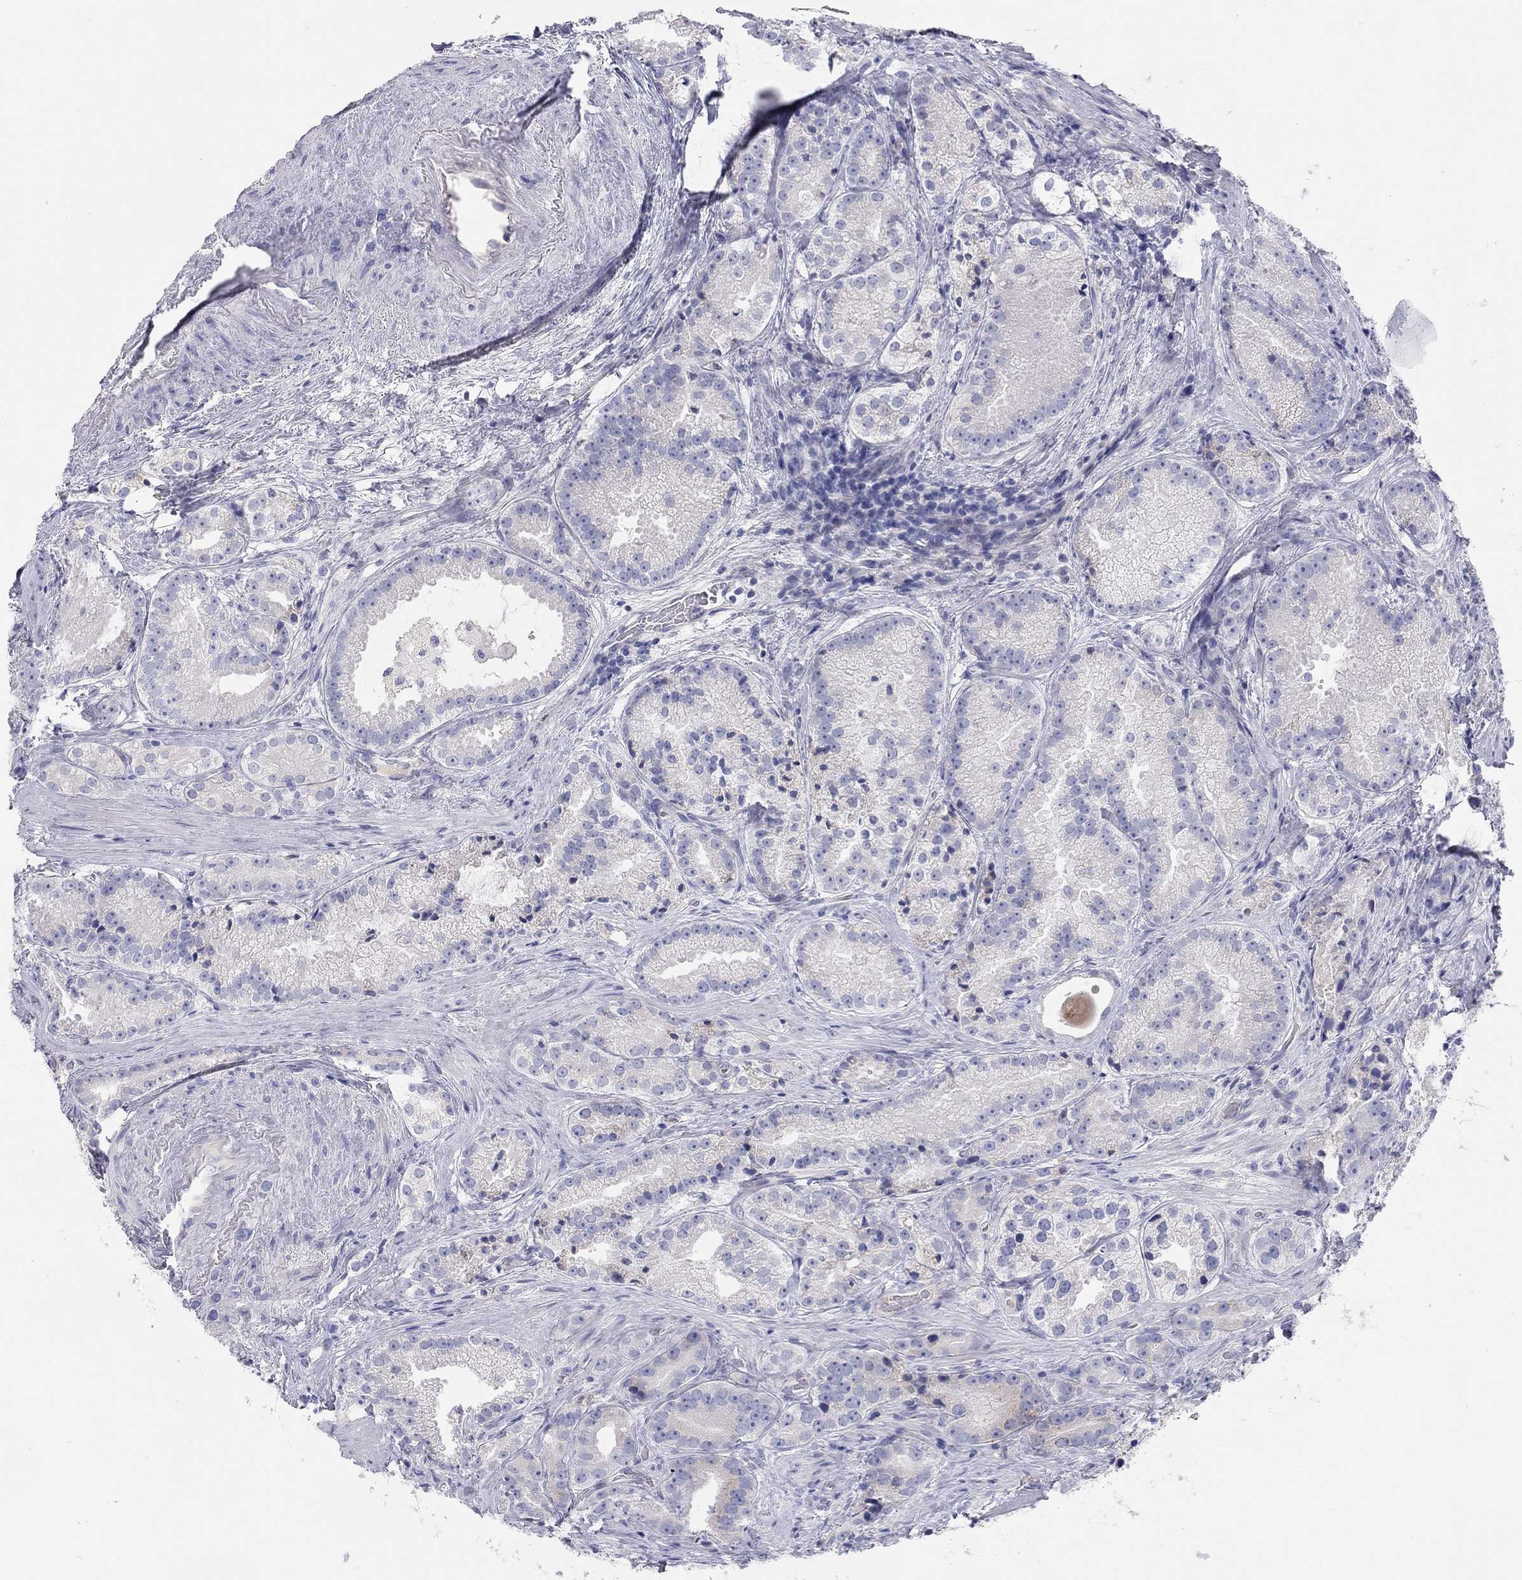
{"staining": {"intensity": "negative", "quantity": "none", "location": "none"}, "tissue": "prostate cancer", "cell_type": "Tumor cells", "image_type": "cancer", "snomed": [{"axis": "morphology", "description": "Adenocarcinoma, NOS"}, {"axis": "morphology", "description": "Adenocarcinoma, High grade"}, {"axis": "topography", "description": "Prostate"}], "caption": "Immunohistochemical staining of prostate cancer (adenocarcinoma) displays no significant expression in tumor cells.", "gene": "ST7L", "patient": {"sex": "male", "age": 64}}